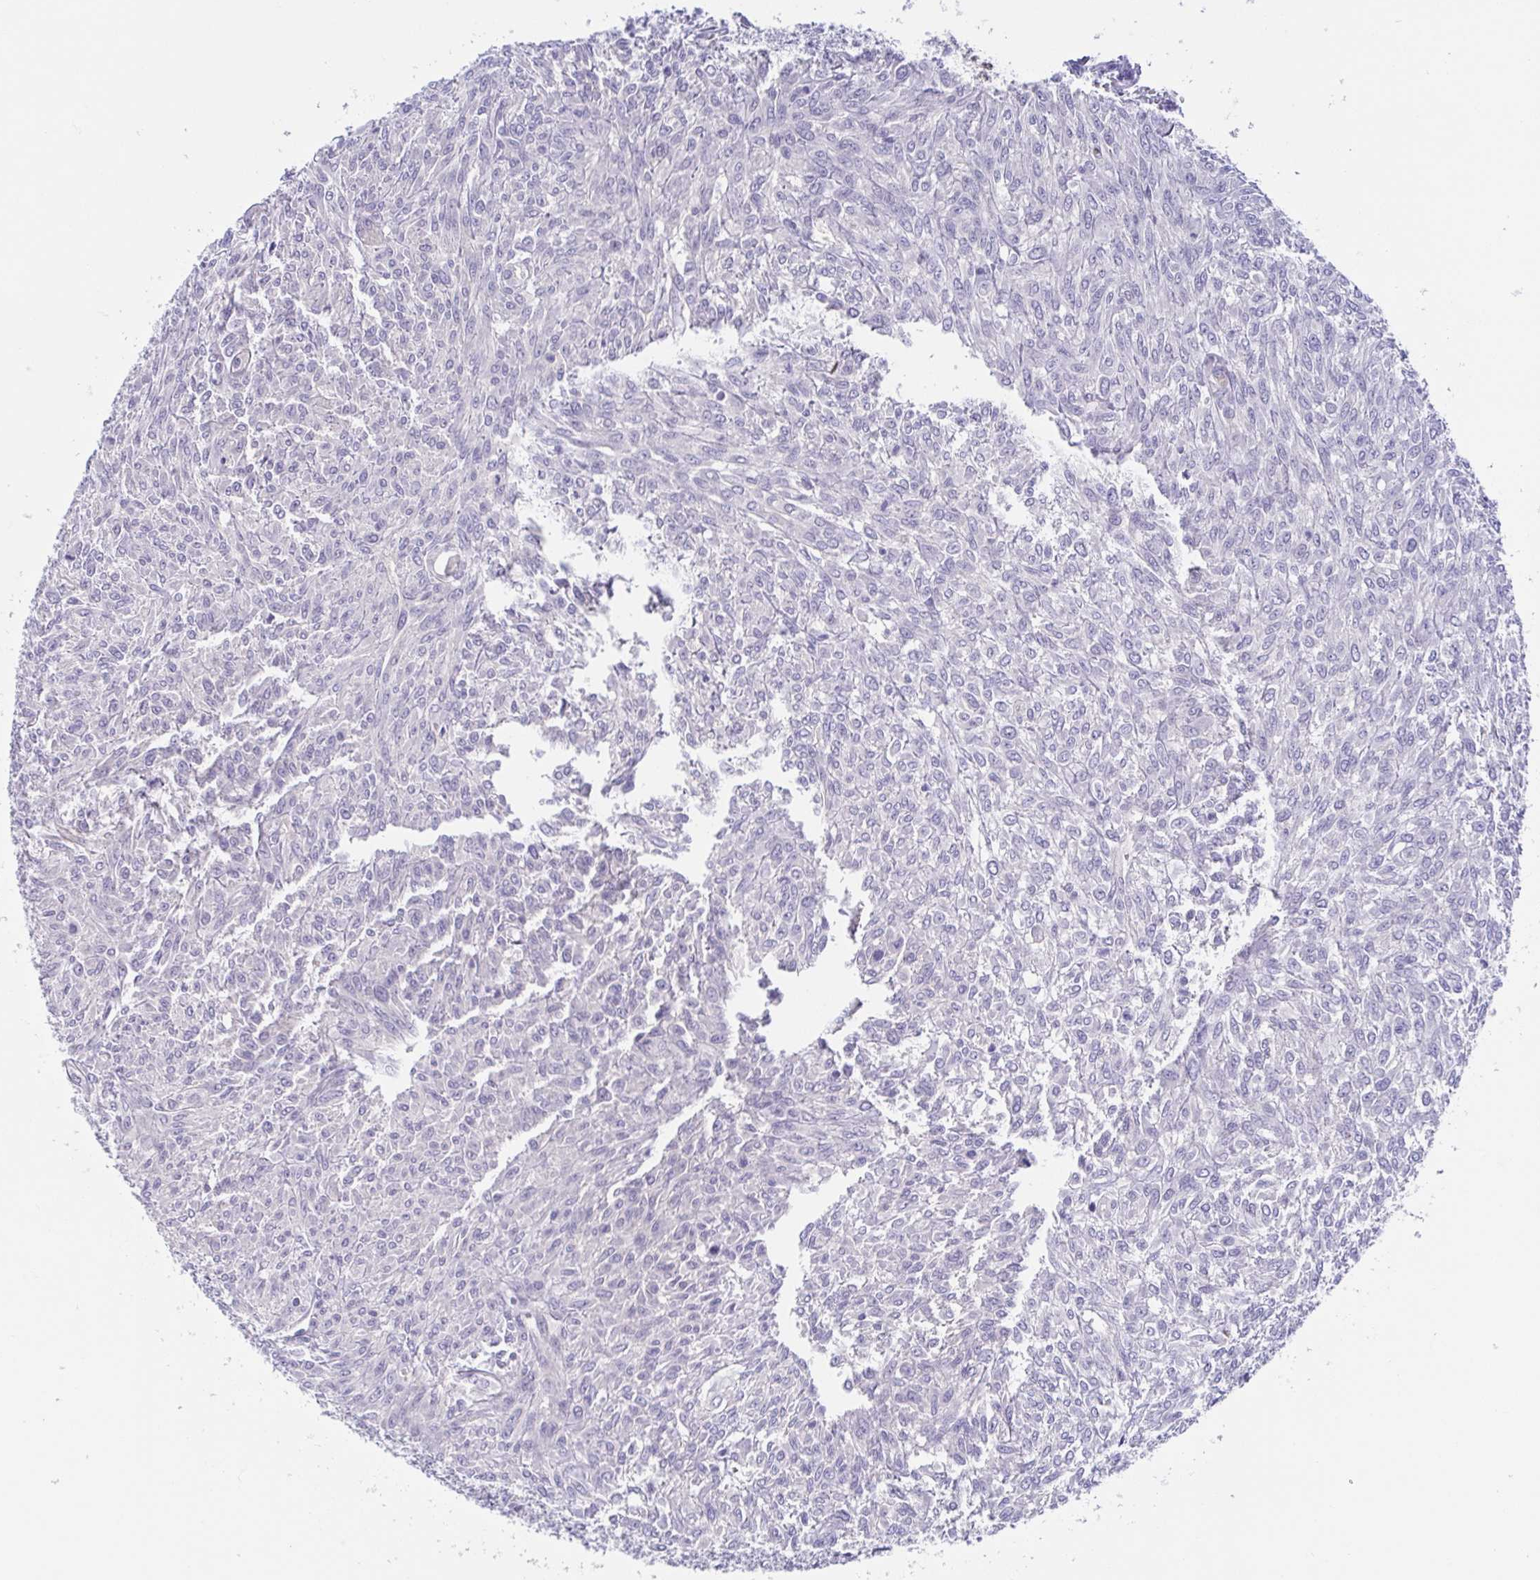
{"staining": {"intensity": "negative", "quantity": "none", "location": "none"}, "tissue": "renal cancer", "cell_type": "Tumor cells", "image_type": "cancer", "snomed": [{"axis": "morphology", "description": "Adenocarcinoma, NOS"}, {"axis": "topography", "description": "Kidney"}], "caption": "A high-resolution micrograph shows IHC staining of renal adenocarcinoma, which demonstrates no significant staining in tumor cells. The staining is performed using DAB brown chromogen with nuclei counter-stained in using hematoxylin.", "gene": "TEX12", "patient": {"sex": "male", "age": 58}}